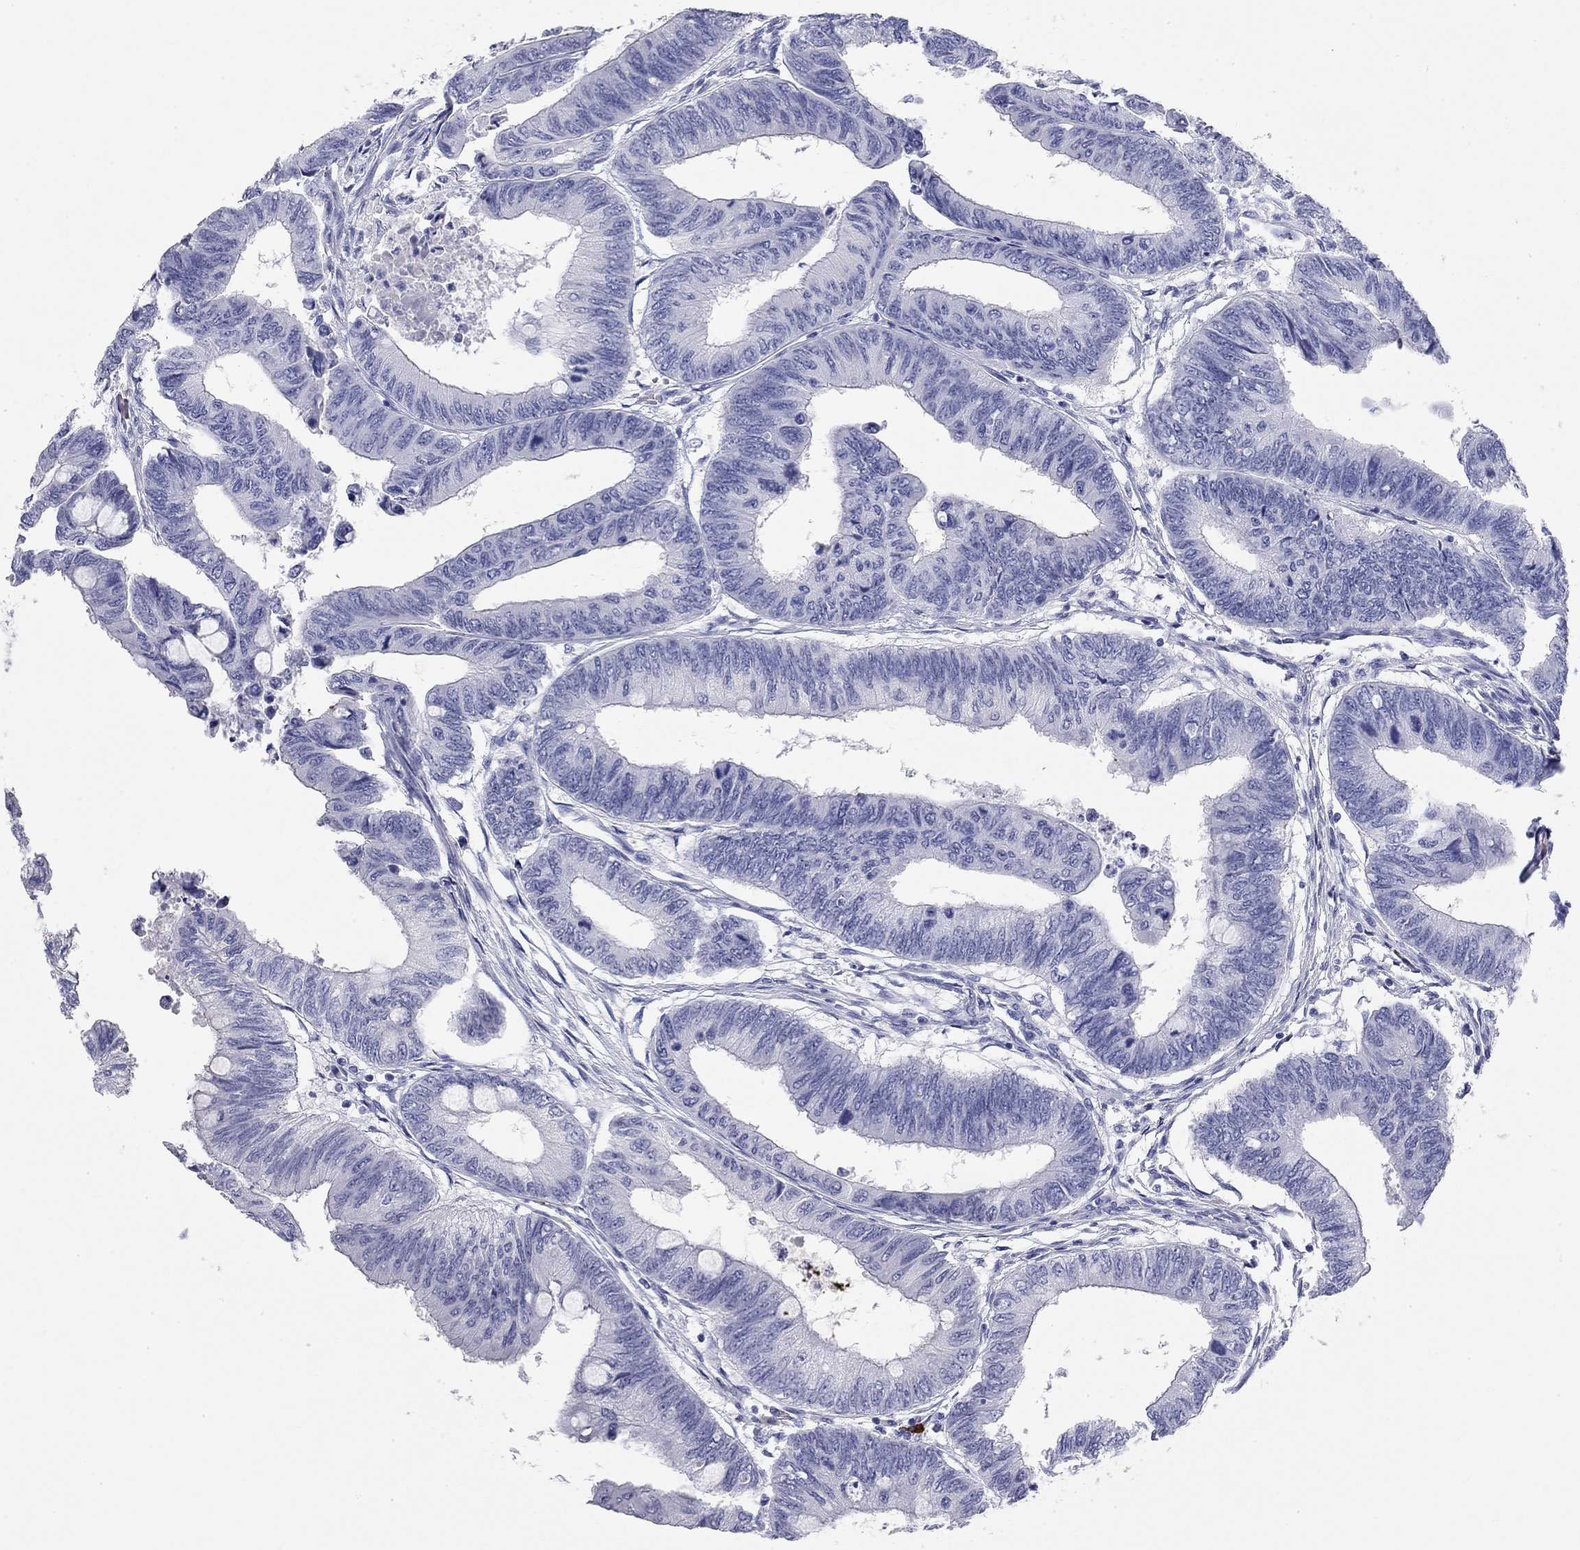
{"staining": {"intensity": "negative", "quantity": "none", "location": "none"}, "tissue": "colorectal cancer", "cell_type": "Tumor cells", "image_type": "cancer", "snomed": [{"axis": "morphology", "description": "Normal tissue, NOS"}, {"axis": "morphology", "description": "Adenocarcinoma, NOS"}, {"axis": "topography", "description": "Rectum"}, {"axis": "topography", "description": "Peripheral nerve tissue"}], "caption": "The image exhibits no staining of tumor cells in colorectal adenocarcinoma.", "gene": "PHOX2B", "patient": {"sex": "male", "age": 92}}